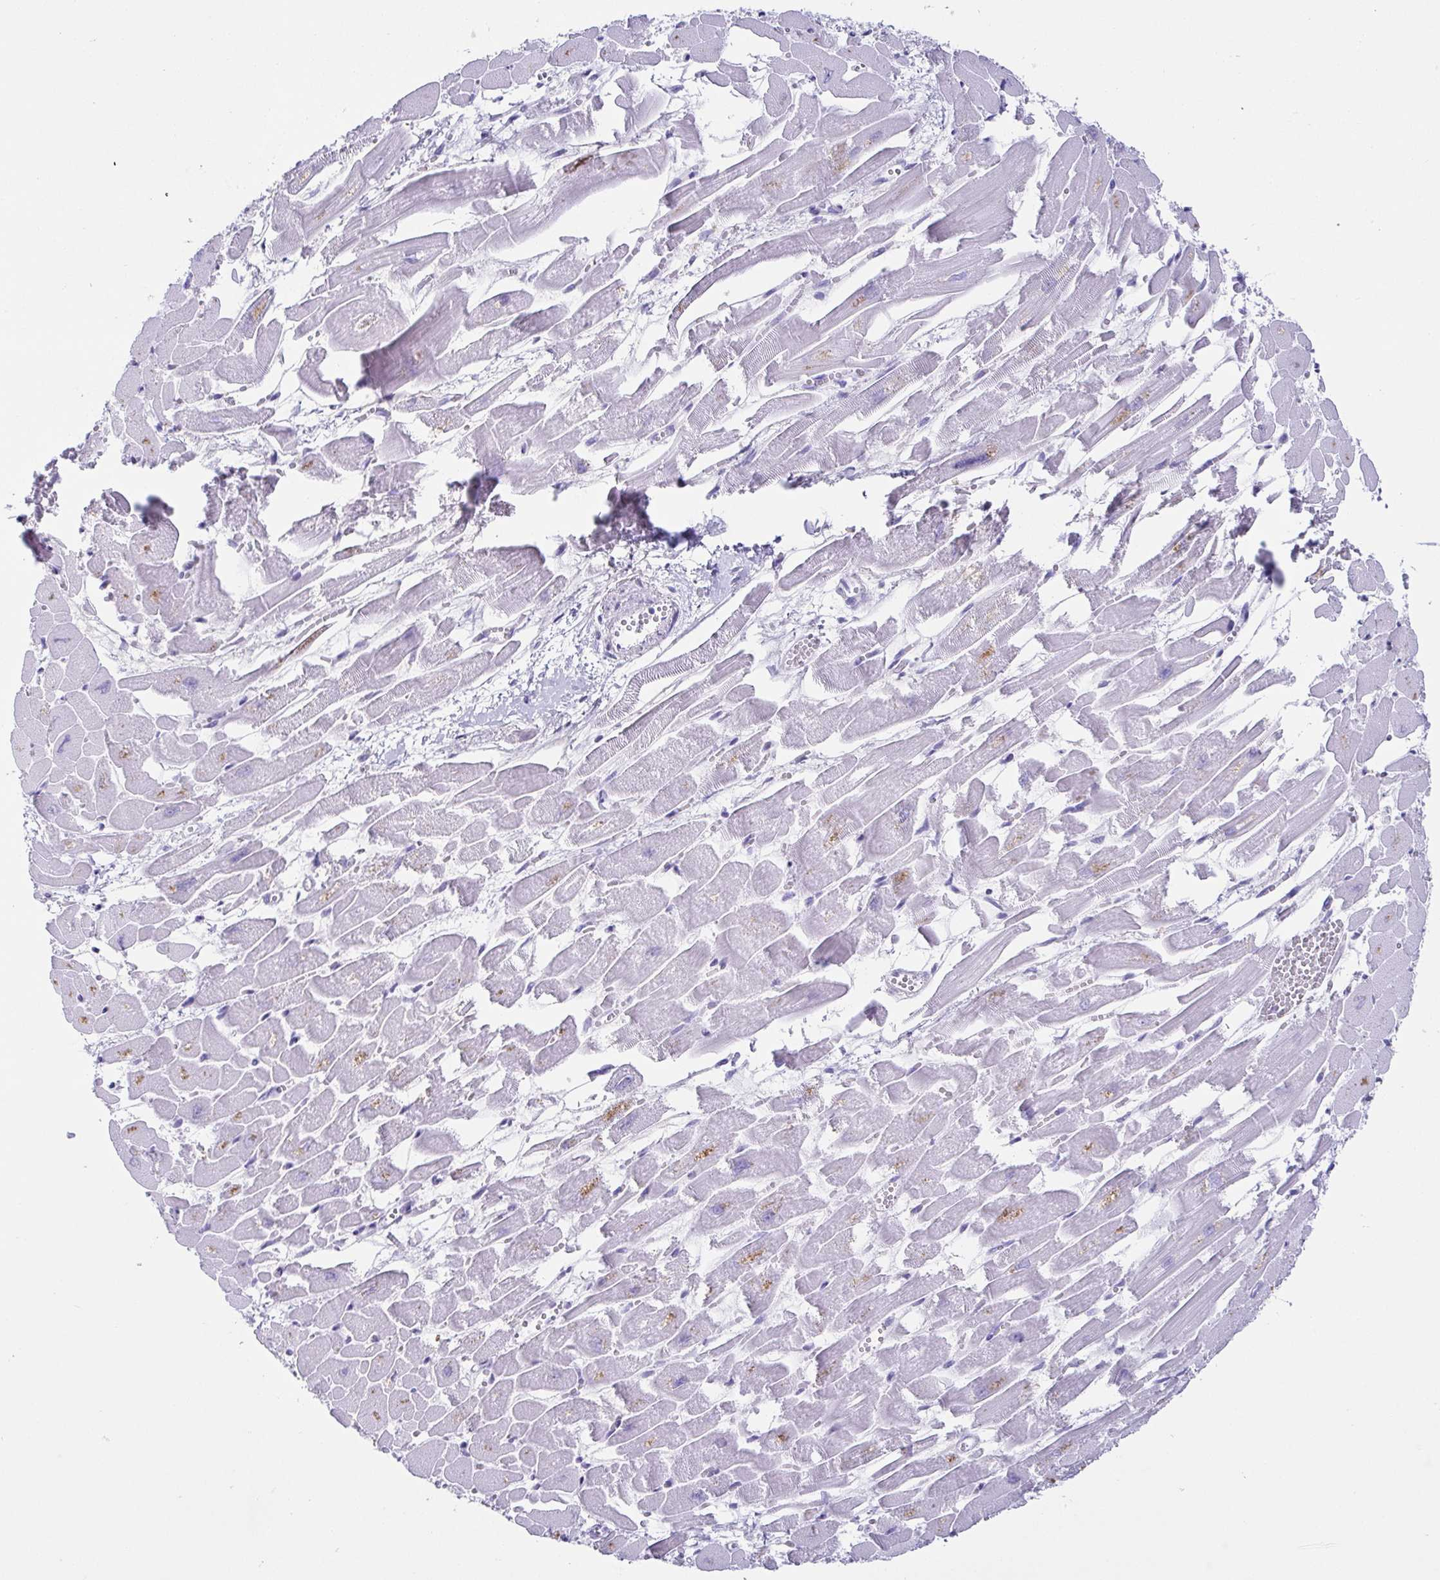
{"staining": {"intensity": "weak", "quantity": "<25%", "location": "cytoplasmic/membranous"}, "tissue": "heart muscle", "cell_type": "Cardiomyocytes", "image_type": "normal", "snomed": [{"axis": "morphology", "description": "Normal tissue, NOS"}, {"axis": "topography", "description": "Heart"}], "caption": "Micrograph shows no protein staining in cardiomyocytes of unremarkable heart muscle.", "gene": "CD164L2", "patient": {"sex": "female", "age": 52}}